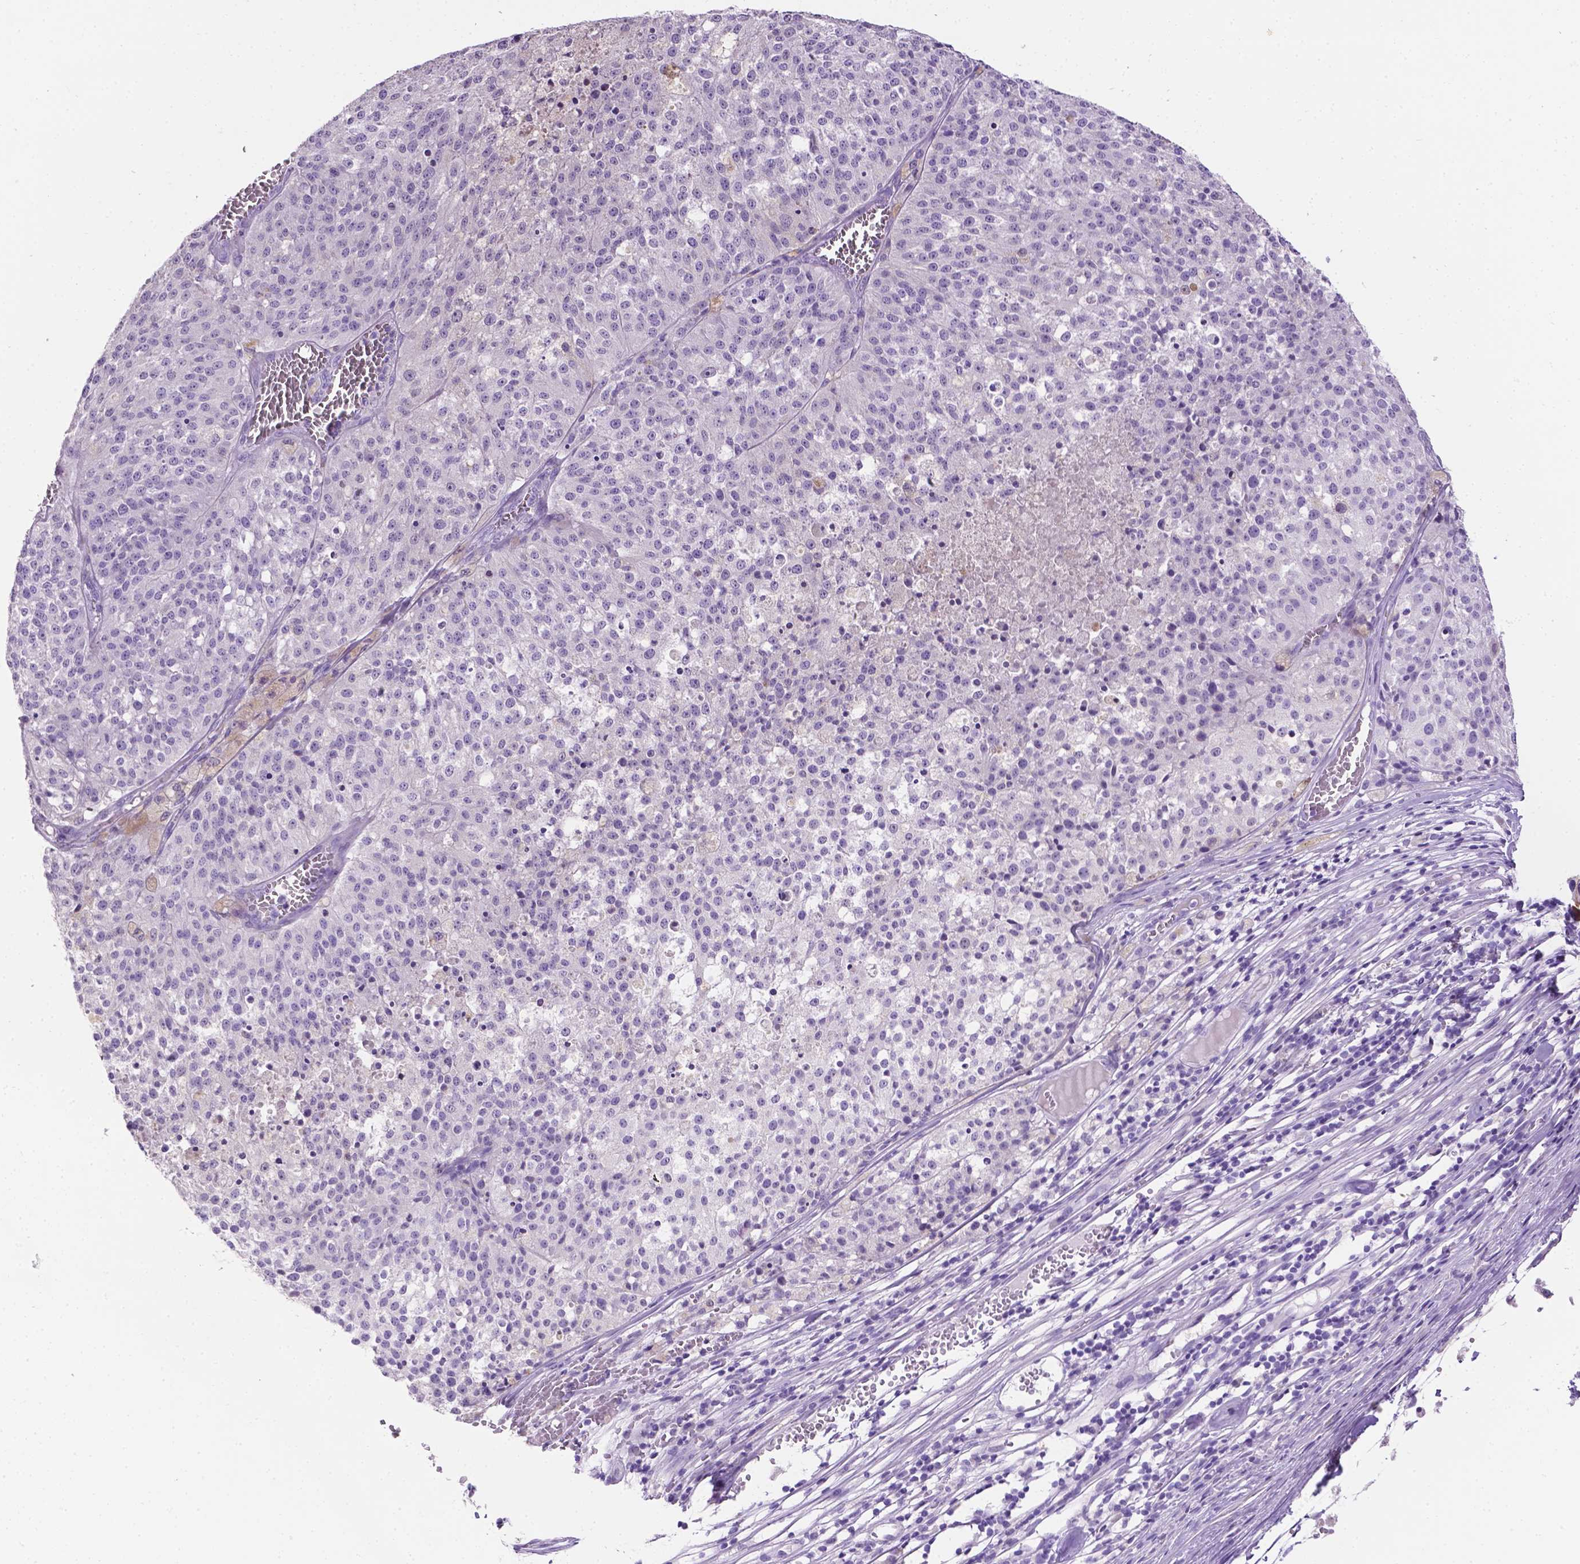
{"staining": {"intensity": "negative", "quantity": "none", "location": "none"}, "tissue": "melanoma", "cell_type": "Tumor cells", "image_type": "cancer", "snomed": [{"axis": "morphology", "description": "Malignant melanoma, Metastatic site"}, {"axis": "topography", "description": "Lymph node"}], "caption": "High magnification brightfield microscopy of melanoma stained with DAB (brown) and counterstained with hematoxylin (blue): tumor cells show no significant expression.", "gene": "TACSTD2", "patient": {"sex": "female", "age": 64}}